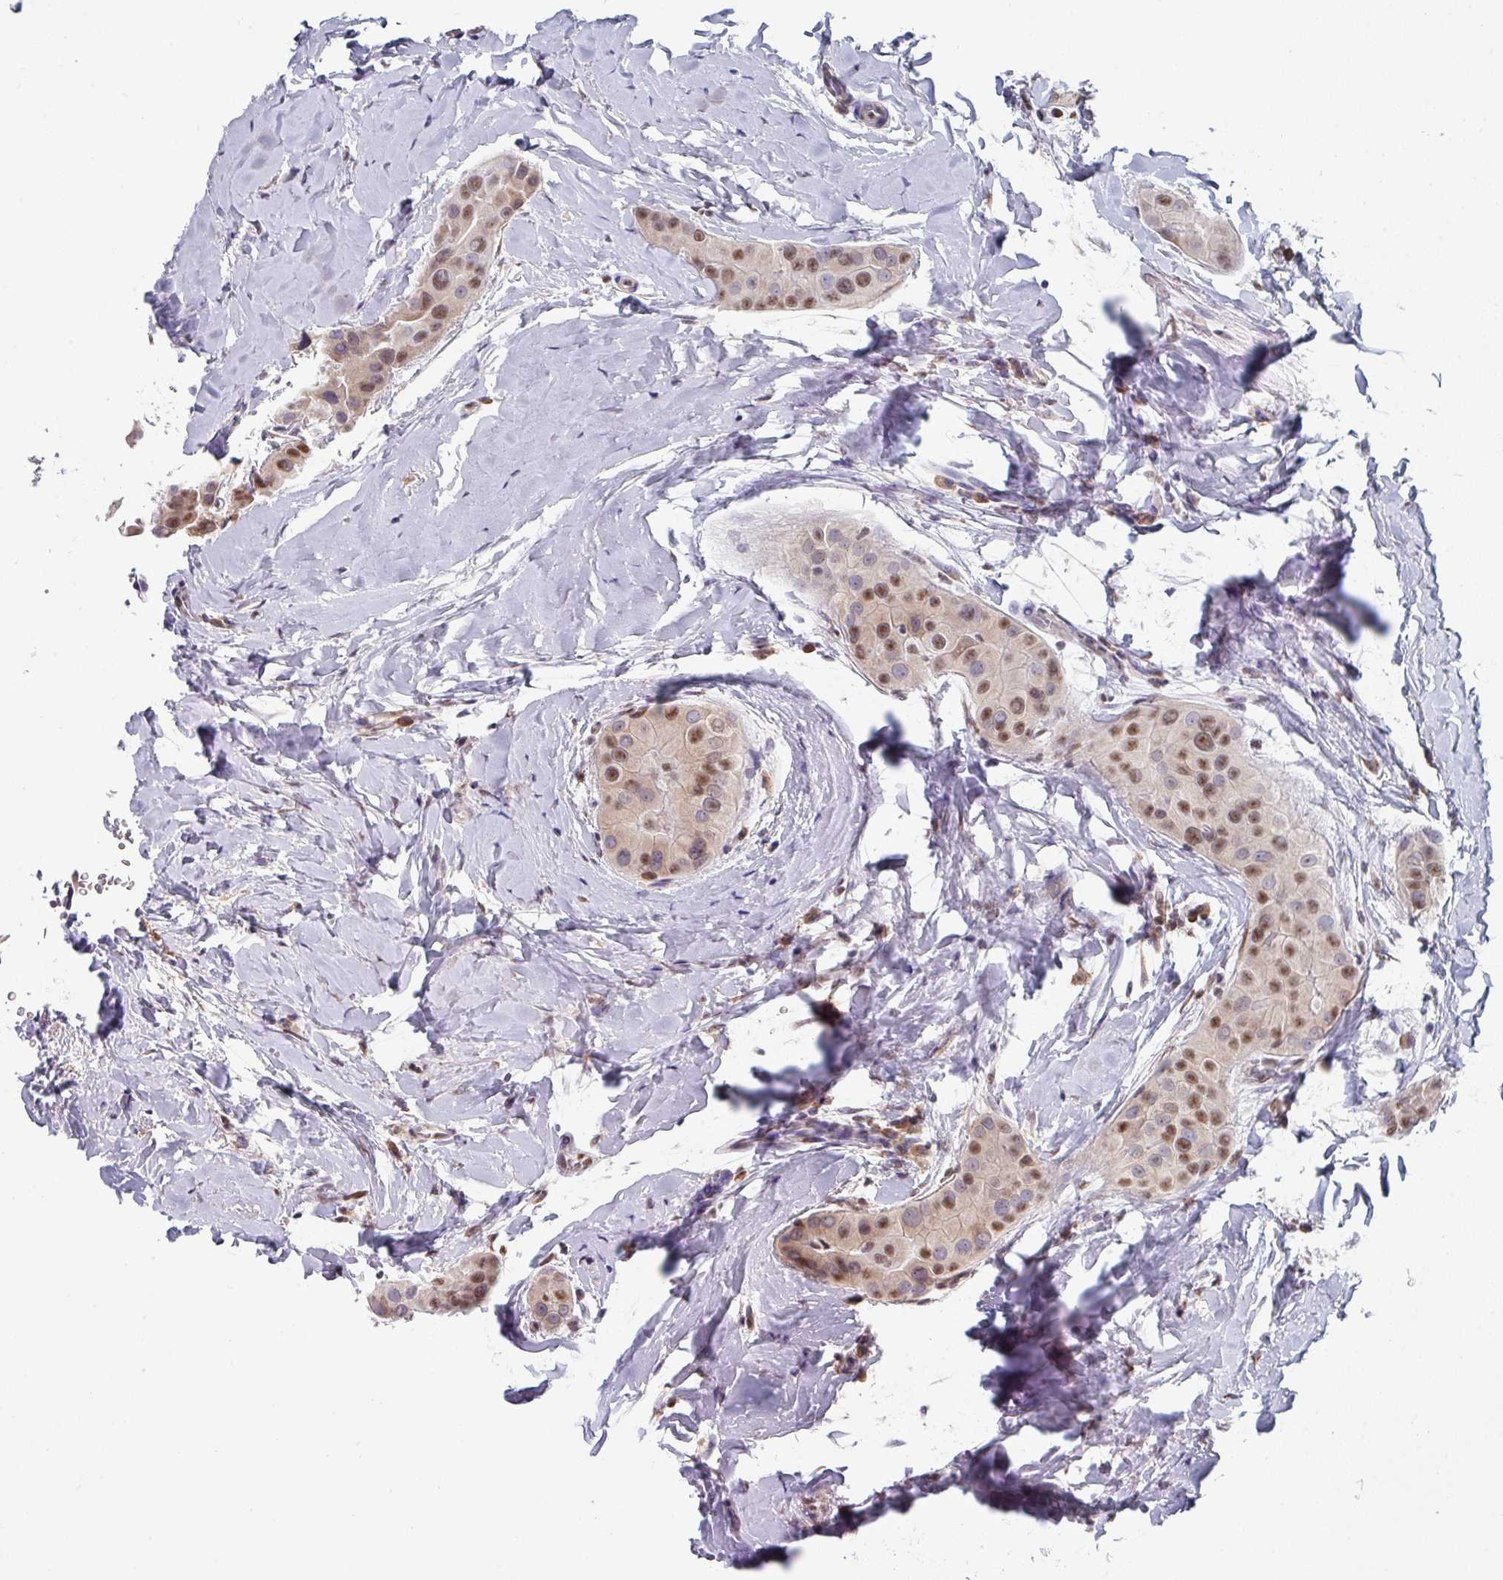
{"staining": {"intensity": "moderate", "quantity": ">75%", "location": "nuclear"}, "tissue": "thyroid cancer", "cell_type": "Tumor cells", "image_type": "cancer", "snomed": [{"axis": "morphology", "description": "Papillary adenocarcinoma, NOS"}, {"axis": "topography", "description": "Thyroid gland"}], "caption": "Thyroid papillary adenocarcinoma tissue shows moderate nuclear expression in approximately >75% of tumor cells (brown staining indicates protein expression, while blue staining denotes nuclei).", "gene": "TMED5", "patient": {"sex": "male", "age": 33}}